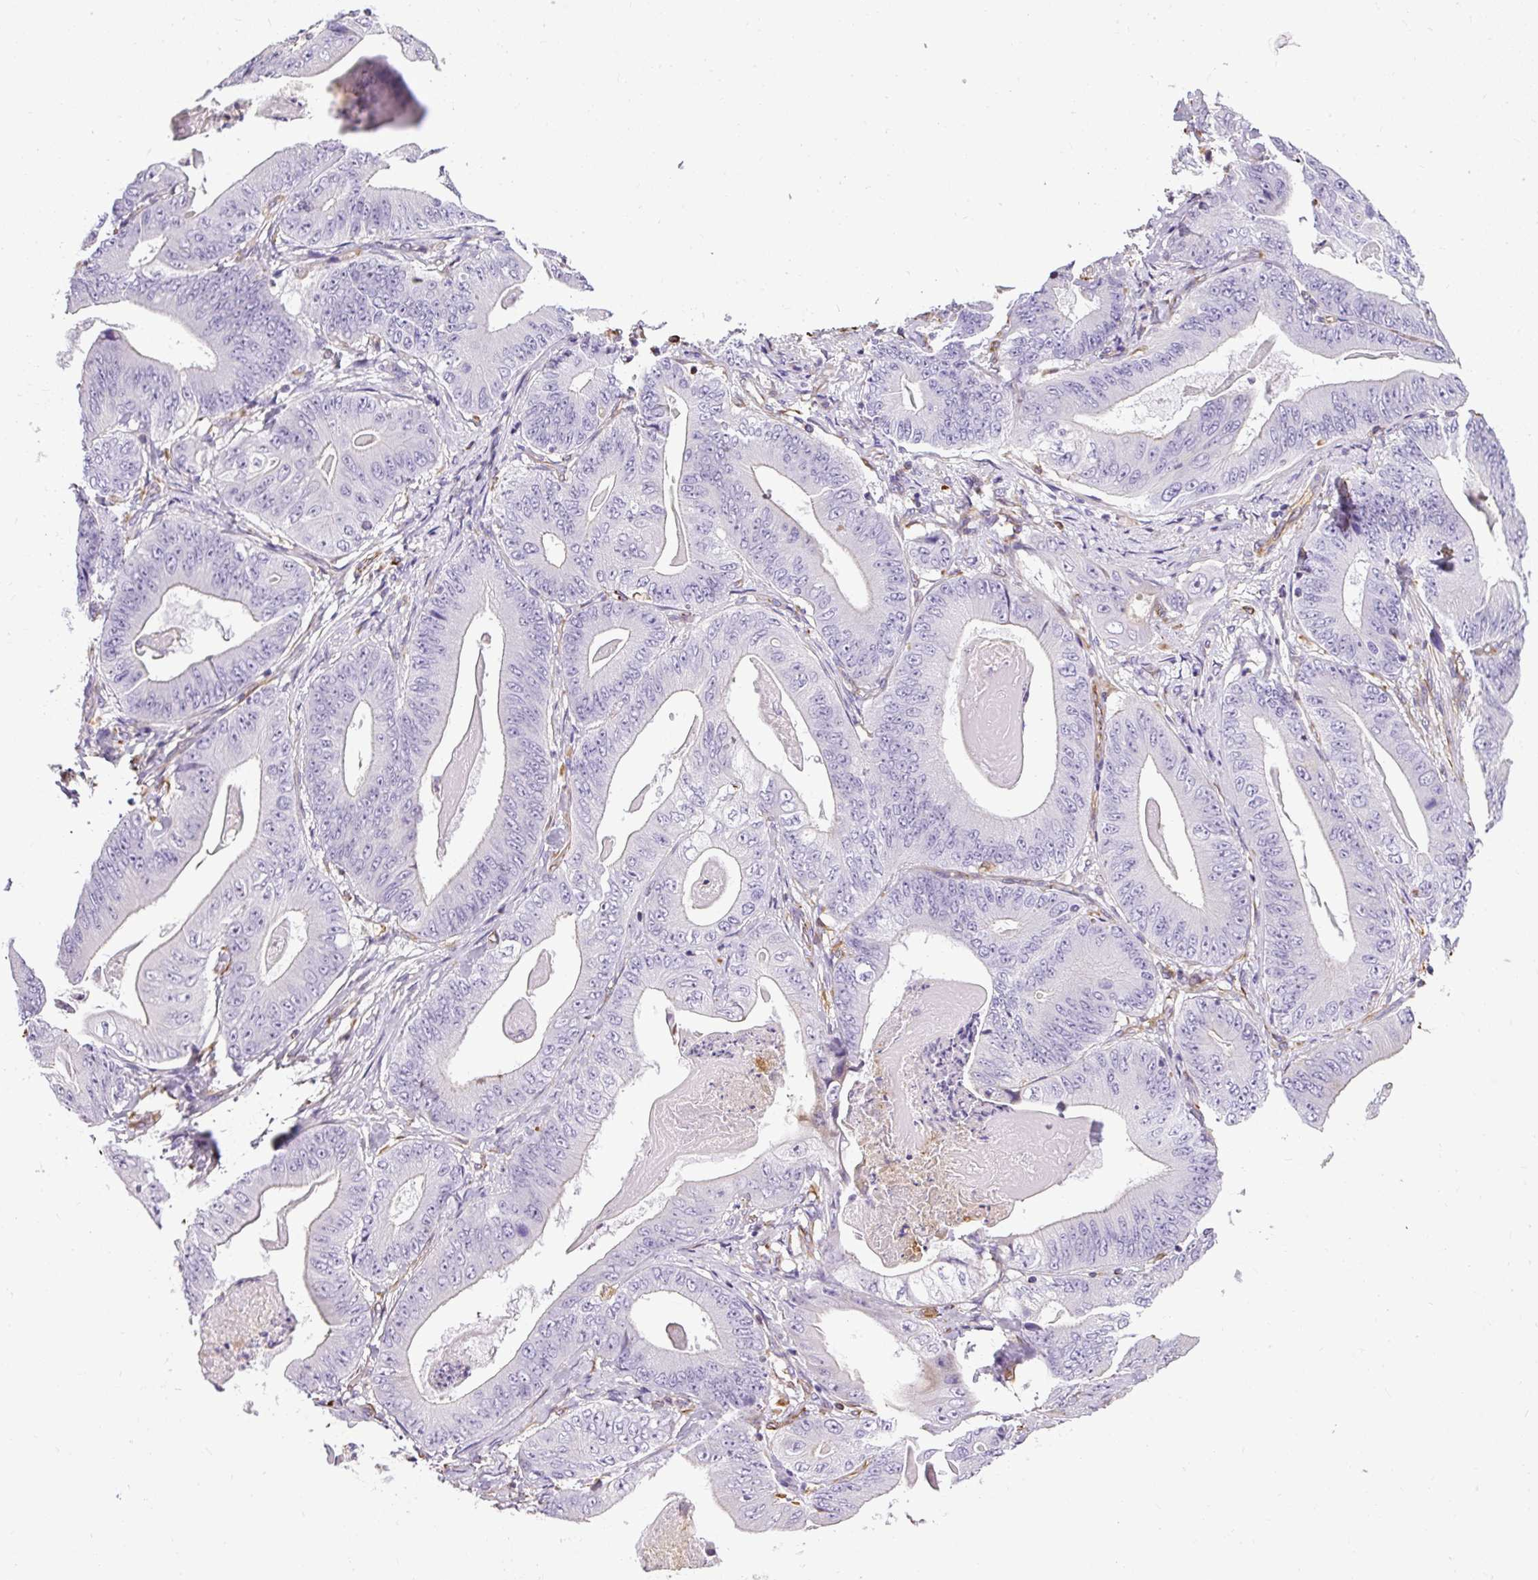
{"staining": {"intensity": "negative", "quantity": "none", "location": "none"}, "tissue": "stomach cancer", "cell_type": "Tumor cells", "image_type": "cancer", "snomed": [{"axis": "morphology", "description": "Adenocarcinoma, NOS"}, {"axis": "topography", "description": "Stomach"}], "caption": "High power microscopy histopathology image of an immunohistochemistry (IHC) photomicrograph of stomach cancer, revealing no significant positivity in tumor cells. The staining is performed using DAB (3,3'-diaminobenzidine) brown chromogen with nuclei counter-stained in using hematoxylin.", "gene": "PLS1", "patient": {"sex": "female", "age": 73}}